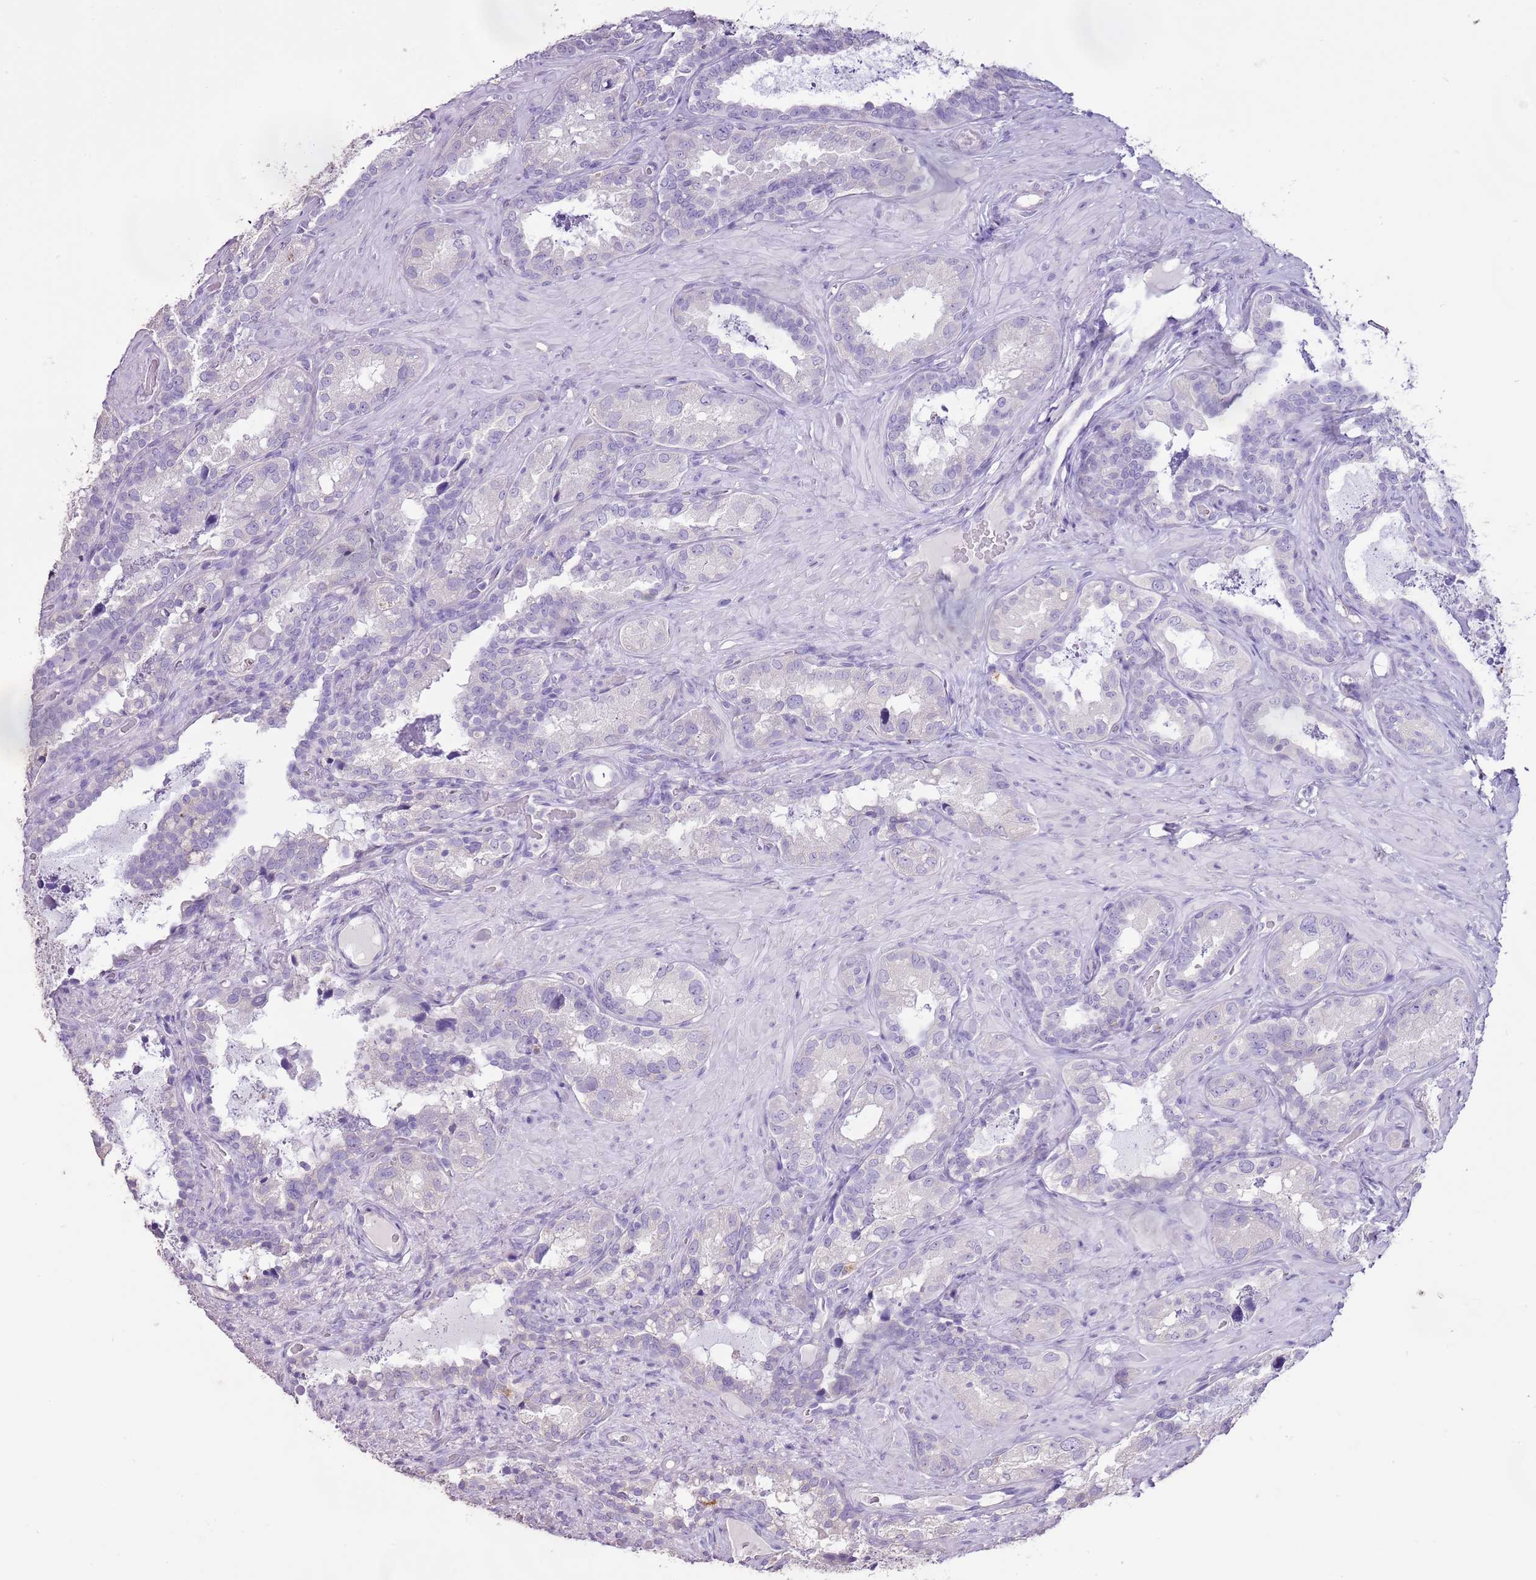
{"staining": {"intensity": "negative", "quantity": "none", "location": "none"}, "tissue": "seminal vesicle", "cell_type": "Glandular cells", "image_type": "normal", "snomed": [{"axis": "morphology", "description": "Normal tissue, NOS"}, {"axis": "topography", "description": "Seminal veicle"}, {"axis": "topography", "description": "Peripheral nerve tissue"}], "caption": "An IHC image of unremarkable seminal vesicle is shown. There is no staining in glandular cells of seminal vesicle. (IHC, brightfield microscopy, high magnification).", "gene": "BLOC1S2", "patient": {"sex": "male", "age": 67}}